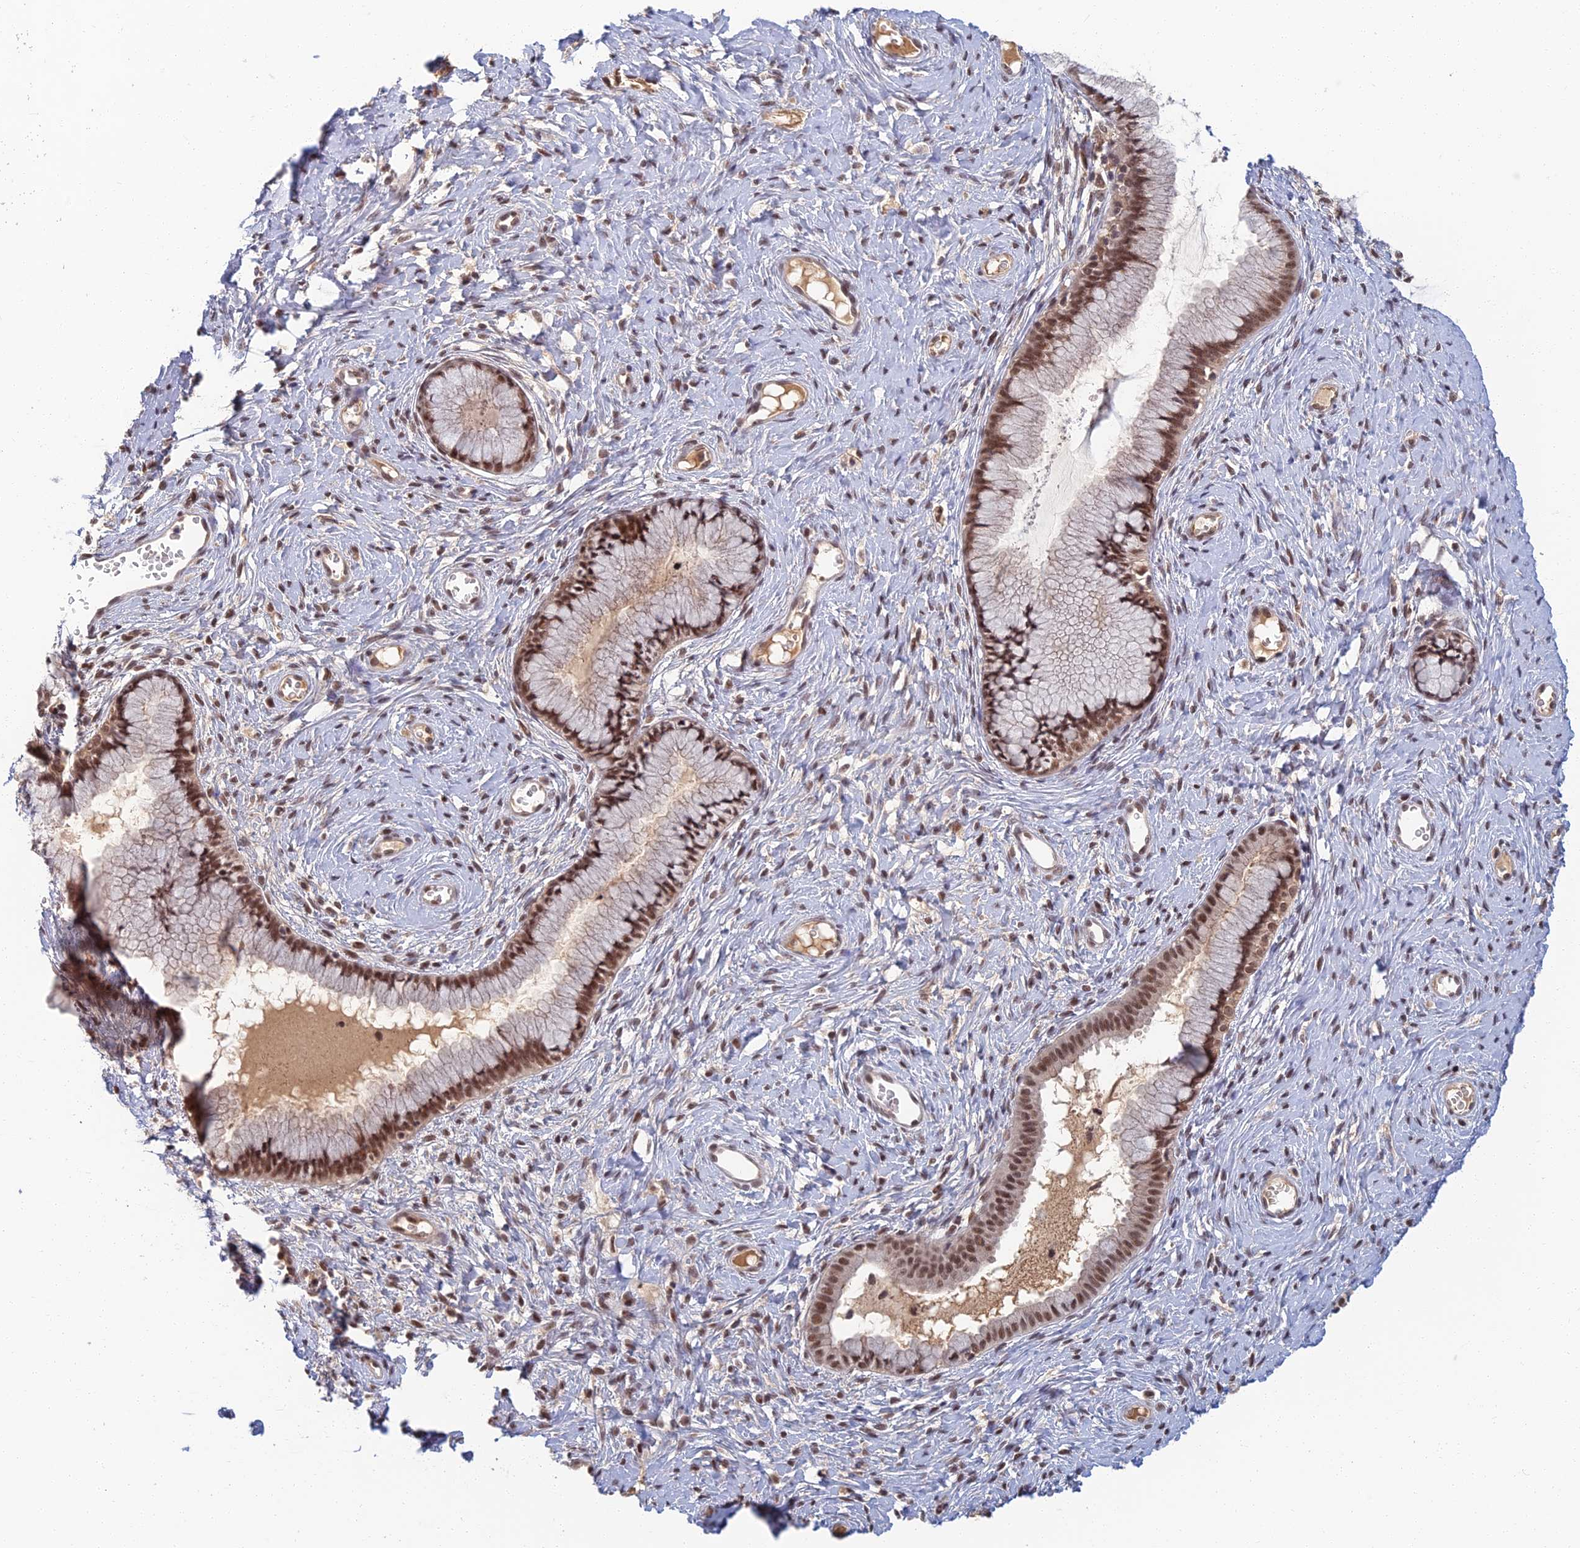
{"staining": {"intensity": "strong", "quantity": ">75%", "location": "nuclear"}, "tissue": "cervix", "cell_type": "Glandular cells", "image_type": "normal", "snomed": [{"axis": "morphology", "description": "Normal tissue, NOS"}, {"axis": "topography", "description": "Cervix"}], "caption": "Benign cervix reveals strong nuclear positivity in about >75% of glandular cells.", "gene": "TCEA2", "patient": {"sex": "female", "age": 42}}